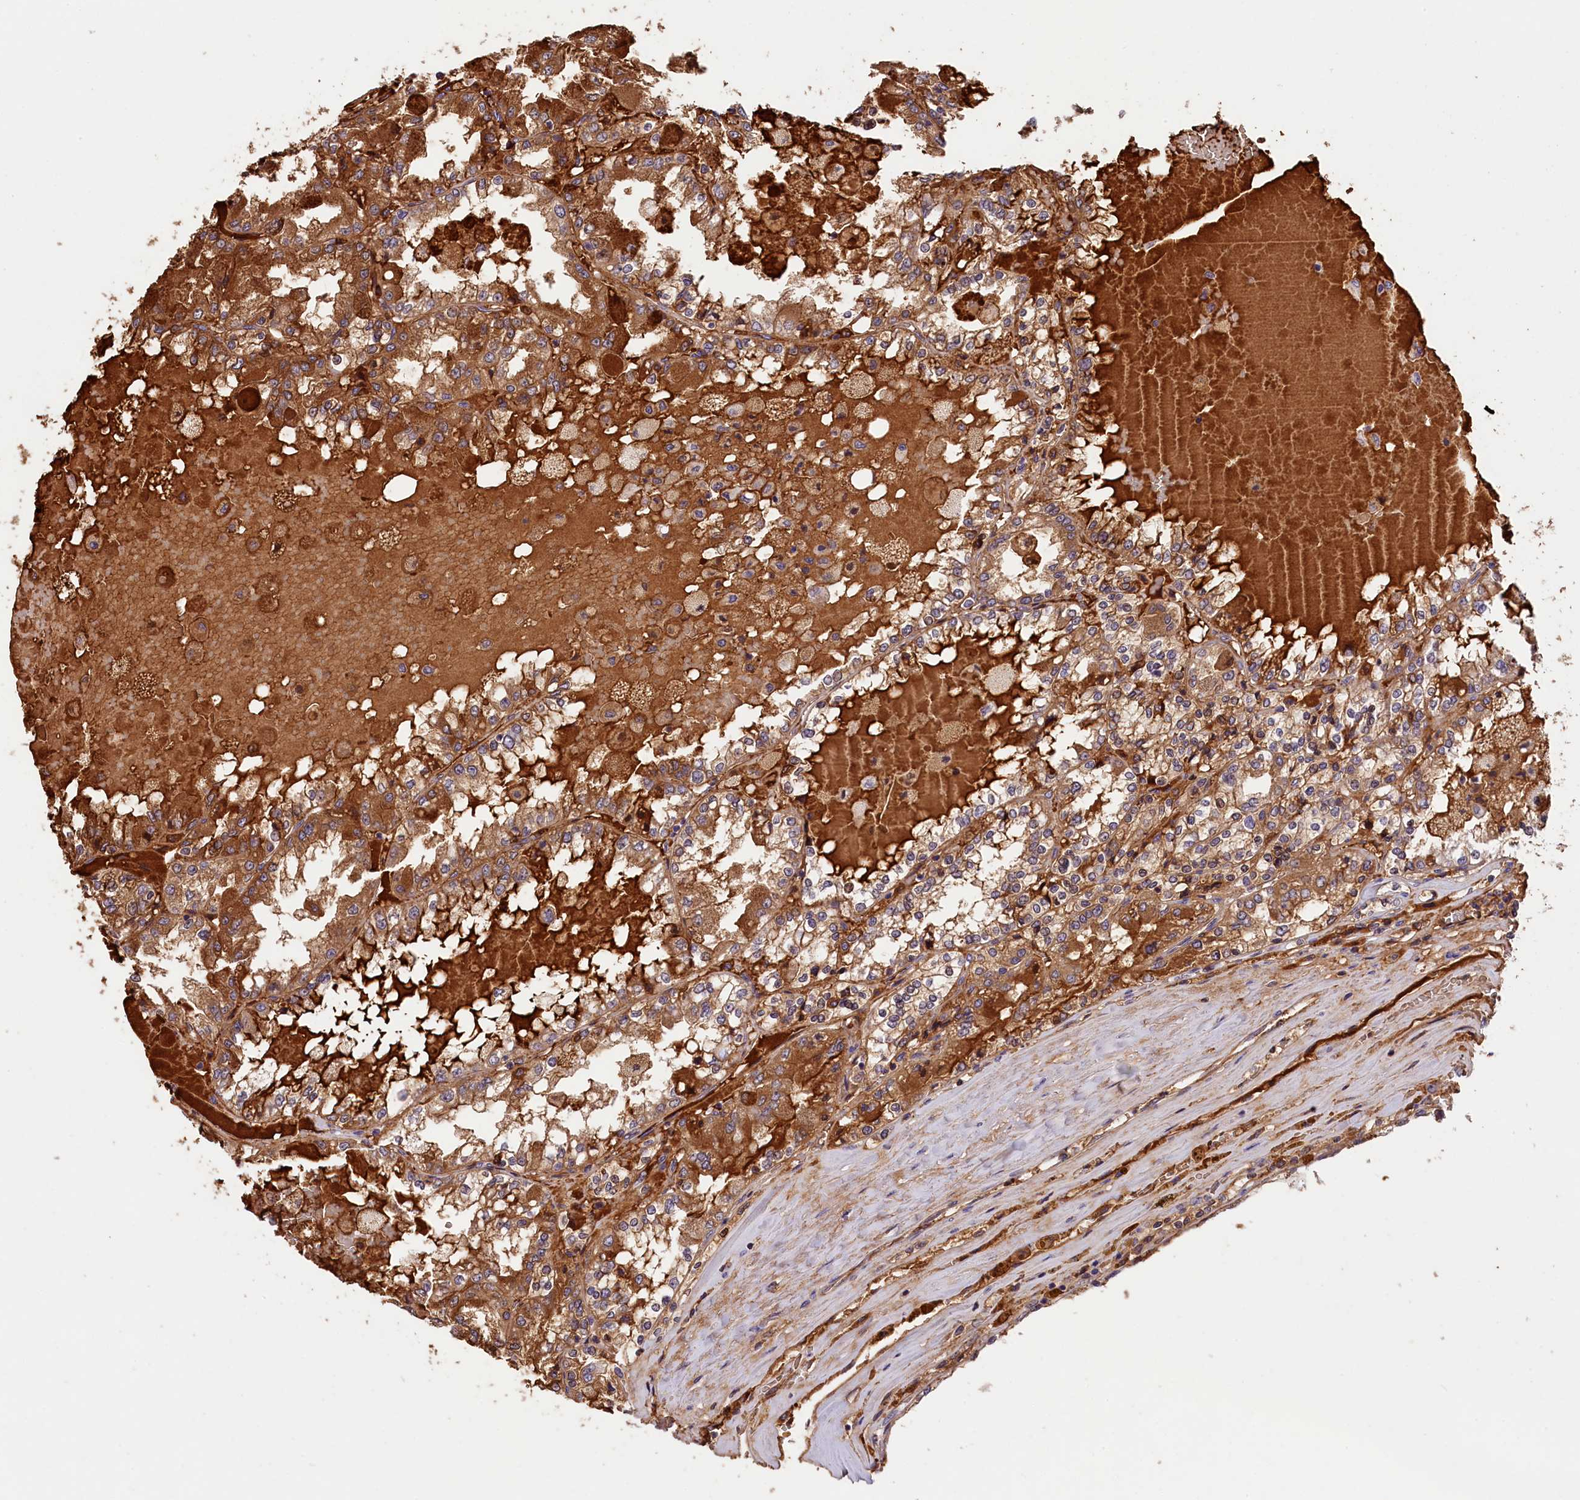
{"staining": {"intensity": "moderate", "quantity": ">75%", "location": "cytoplasmic/membranous"}, "tissue": "renal cancer", "cell_type": "Tumor cells", "image_type": "cancer", "snomed": [{"axis": "morphology", "description": "Adenocarcinoma, NOS"}, {"axis": "topography", "description": "Kidney"}], "caption": "Moderate cytoplasmic/membranous protein expression is seen in about >75% of tumor cells in renal cancer.", "gene": "PHAF1", "patient": {"sex": "female", "age": 56}}